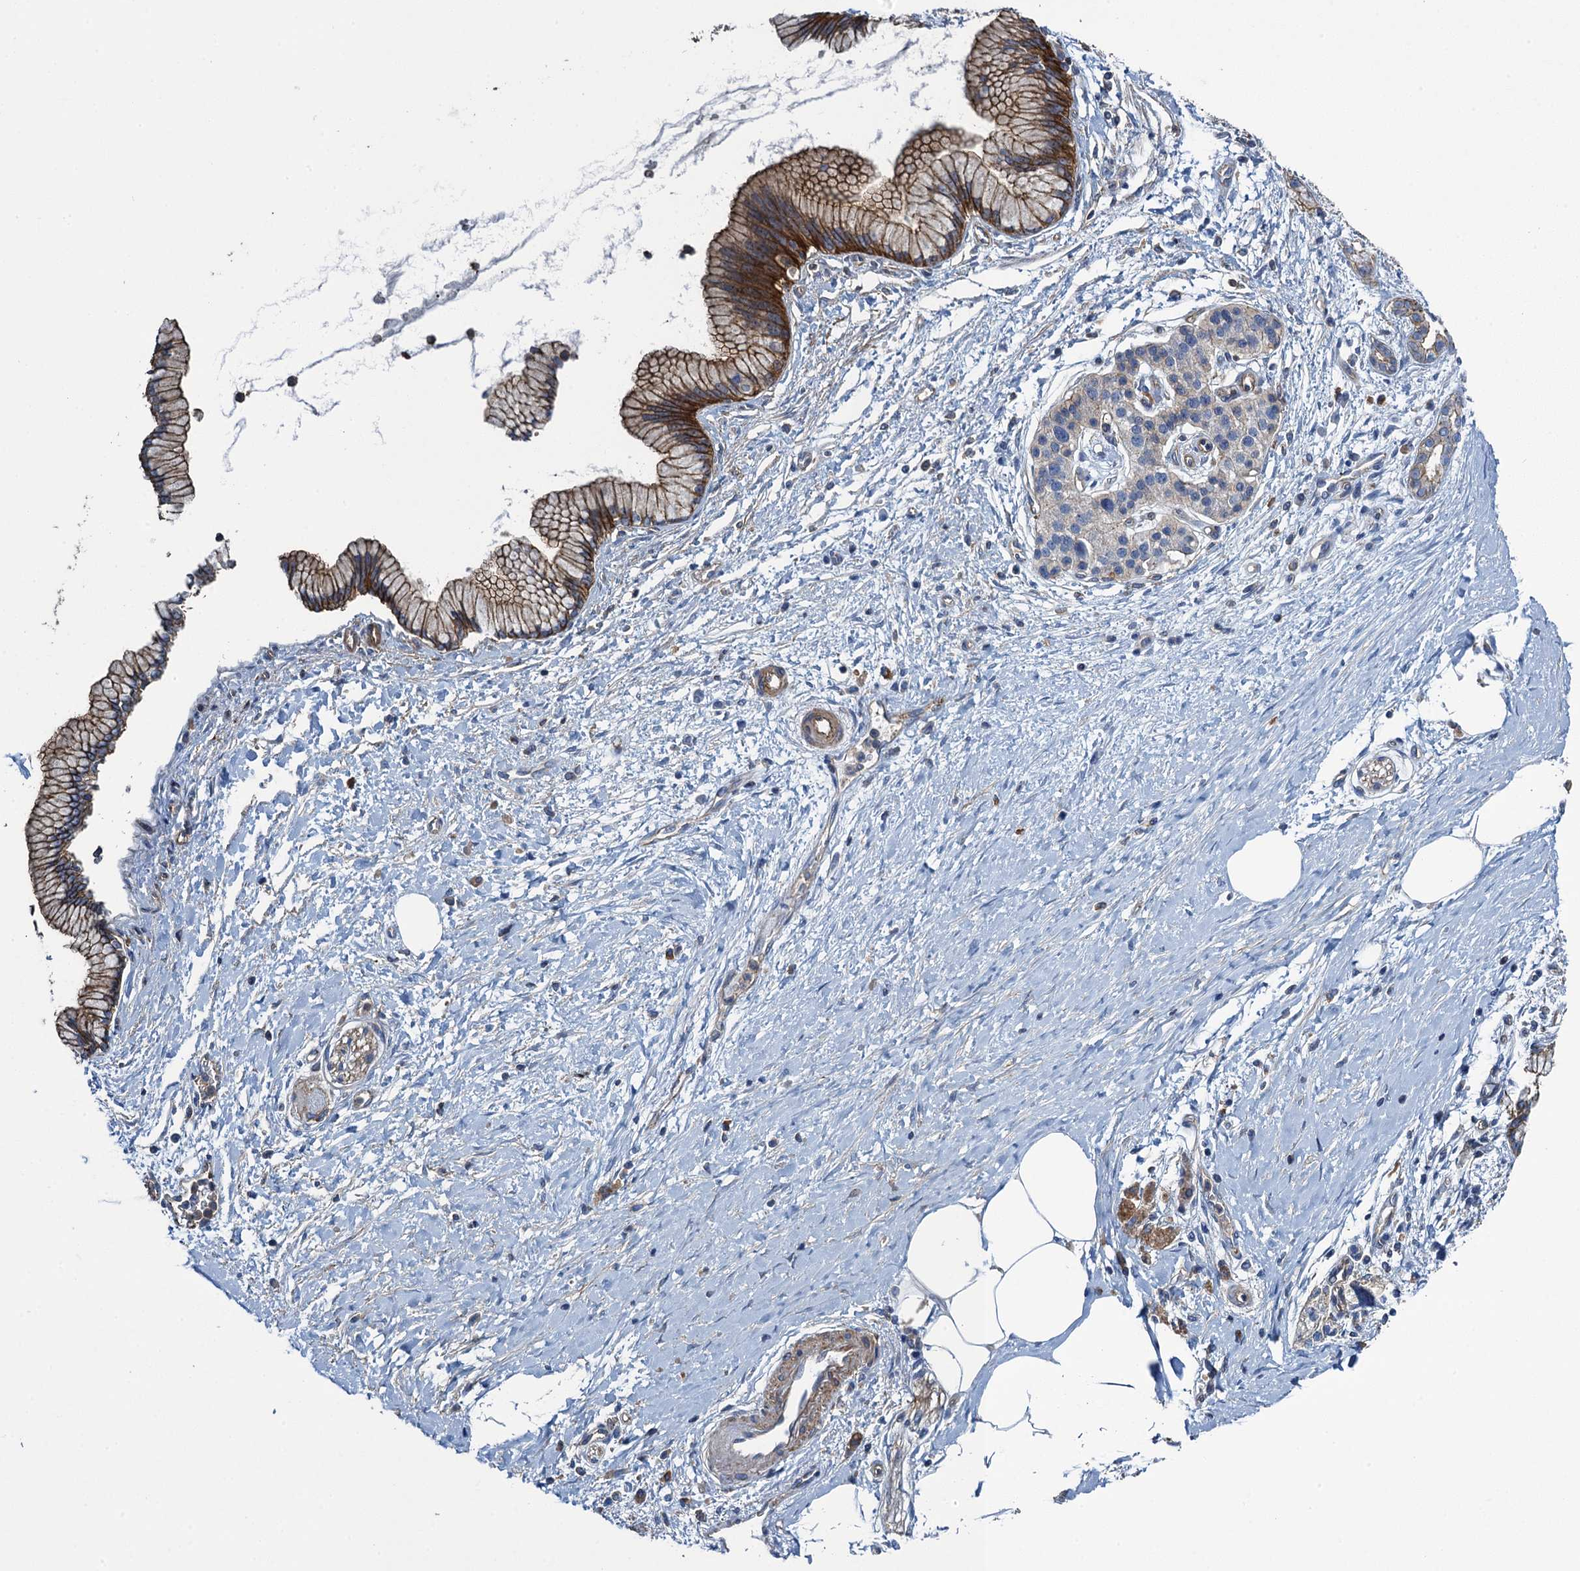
{"staining": {"intensity": "moderate", "quantity": "25%-75%", "location": "cytoplasmic/membranous"}, "tissue": "pancreatic cancer", "cell_type": "Tumor cells", "image_type": "cancer", "snomed": [{"axis": "morphology", "description": "Adenocarcinoma, NOS"}, {"axis": "topography", "description": "Pancreas"}], "caption": "Immunohistochemistry (DAB (3,3'-diaminobenzidine)) staining of human pancreatic cancer (adenocarcinoma) reveals moderate cytoplasmic/membranous protein expression in approximately 25%-75% of tumor cells. (IHC, brightfield microscopy, high magnification).", "gene": "PROSER2", "patient": {"sex": "male", "age": 58}}